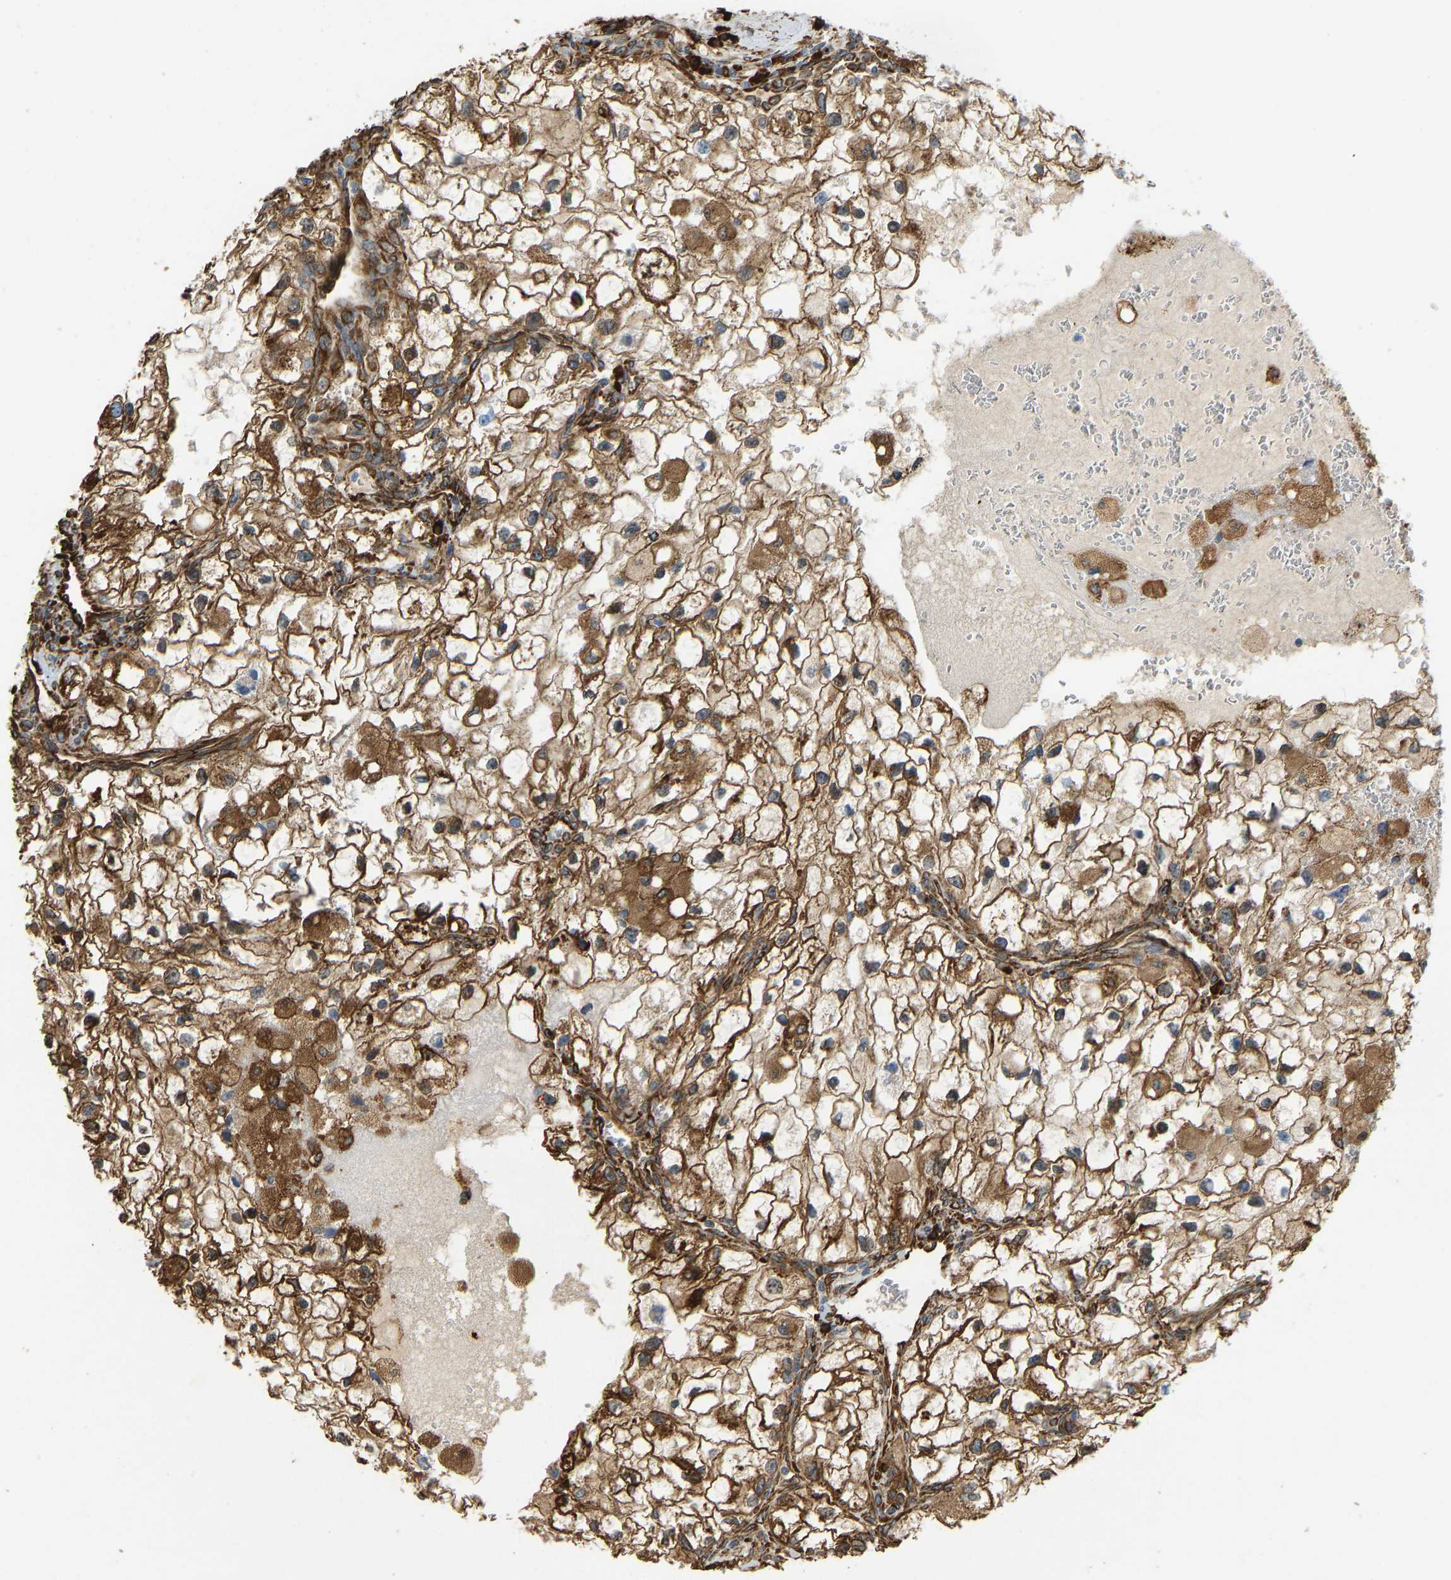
{"staining": {"intensity": "moderate", "quantity": ">75%", "location": "cytoplasmic/membranous"}, "tissue": "renal cancer", "cell_type": "Tumor cells", "image_type": "cancer", "snomed": [{"axis": "morphology", "description": "Adenocarcinoma, NOS"}, {"axis": "topography", "description": "Kidney"}], "caption": "An image of renal cancer stained for a protein demonstrates moderate cytoplasmic/membranous brown staining in tumor cells.", "gene": "BEX3", "patient": {"sex": "female", "age": 70}}